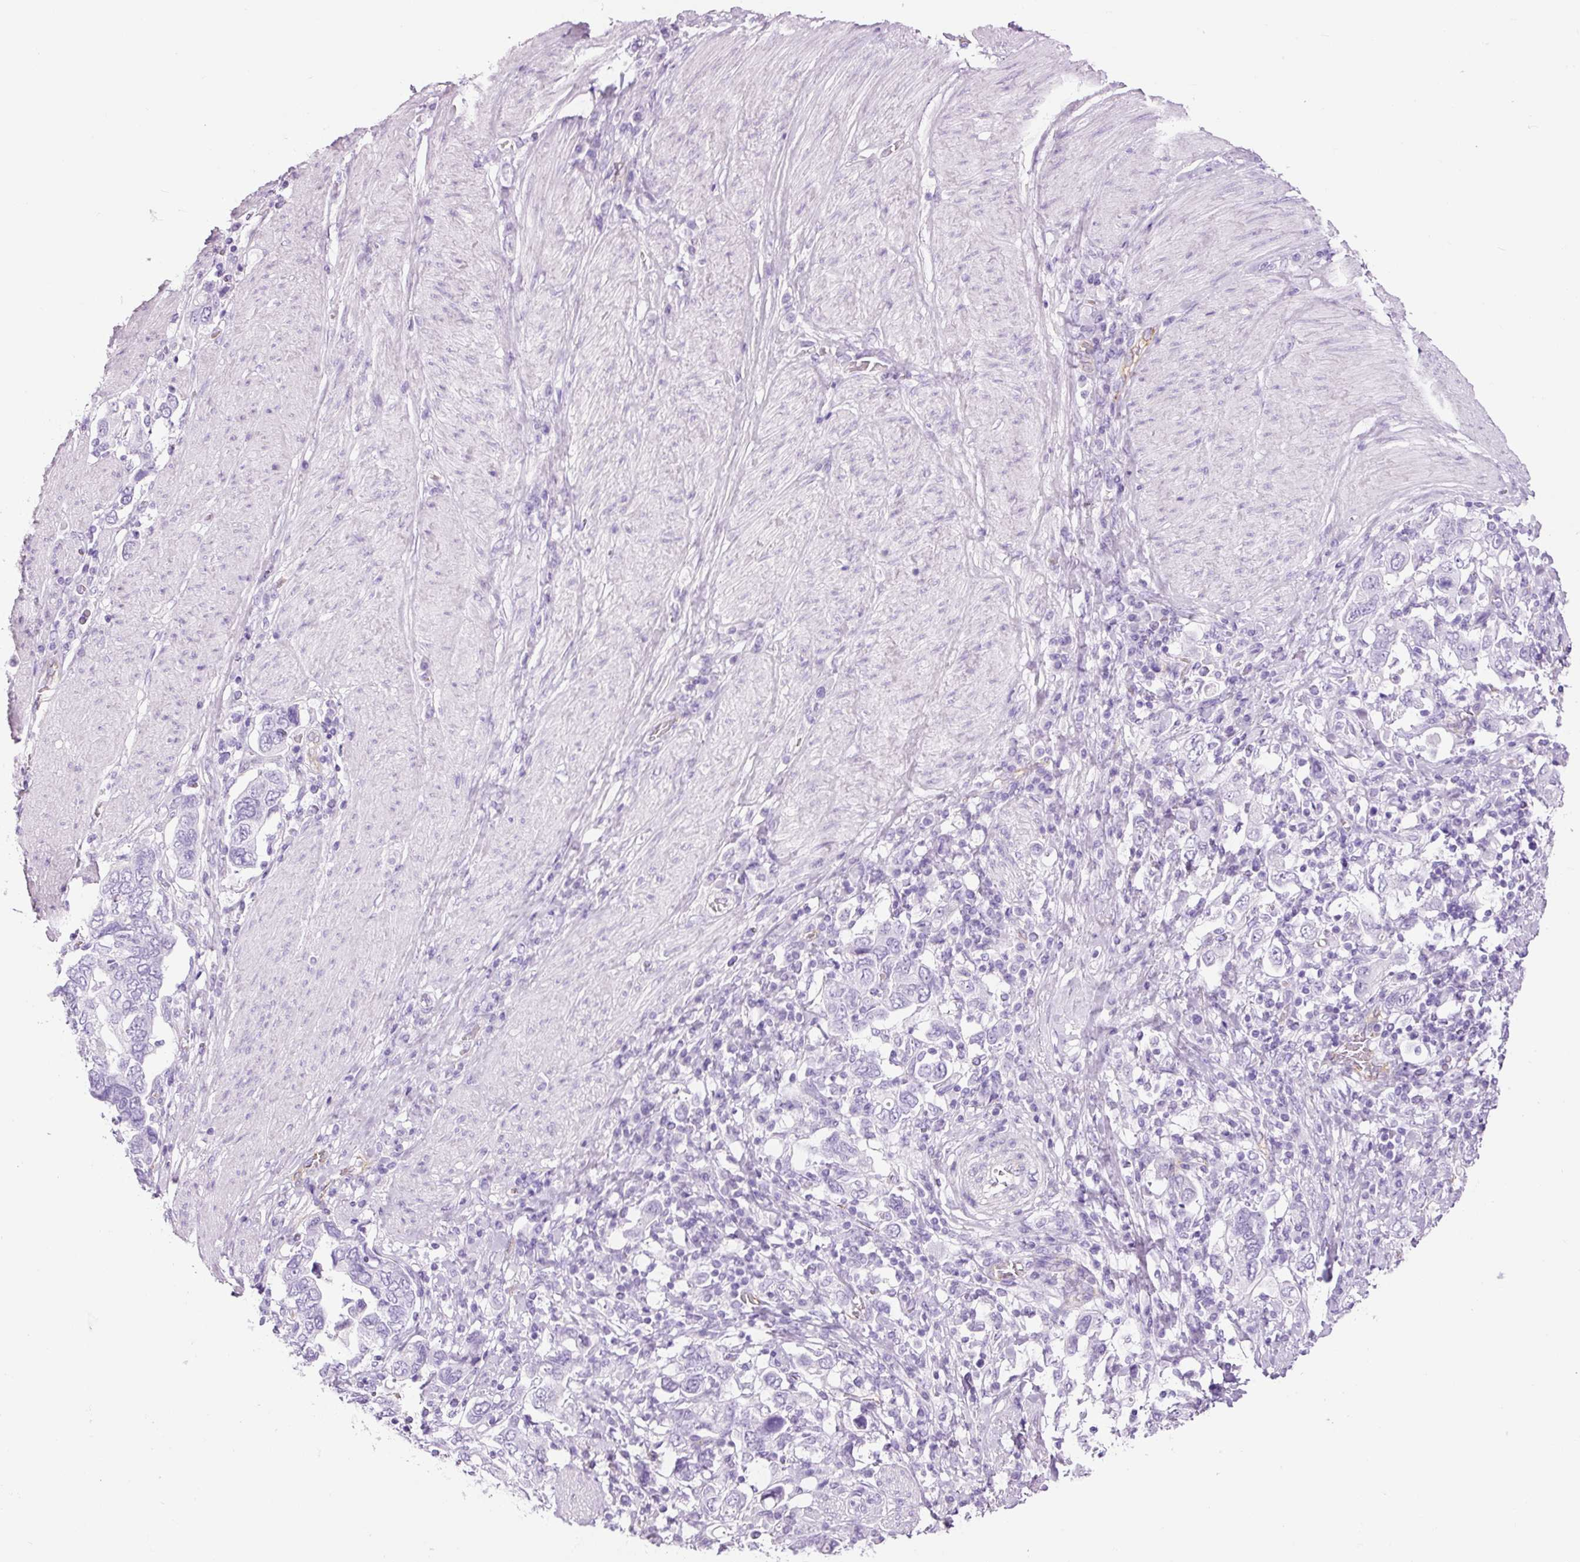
{"staining": {"intensity": "negative", "quantity": "none", "location": "none"}, "tissue": "stomach cancer", "cell_type": "Tumor cells", "image_type": "cancer", "snomed": [{"axis": "morphology", "description": "Adenocarcinoma, NOS"}, {"axis": "topography", "description": "Stomach, upper"}, {"axis": "topography", "description": "Stomach"}], "caption": "Tumor cells are negative for brown protein staining in stomach adenocarcinoma. The staining was performed using DAB (3,3'-diaminobenzidine) to visualize the protein expression in brown, while the nuclei were stained in blue with hematoxylin (Magnification: 20x).", "gene": "ADSS1", "patient": {"sex": "male", "age": 62}}